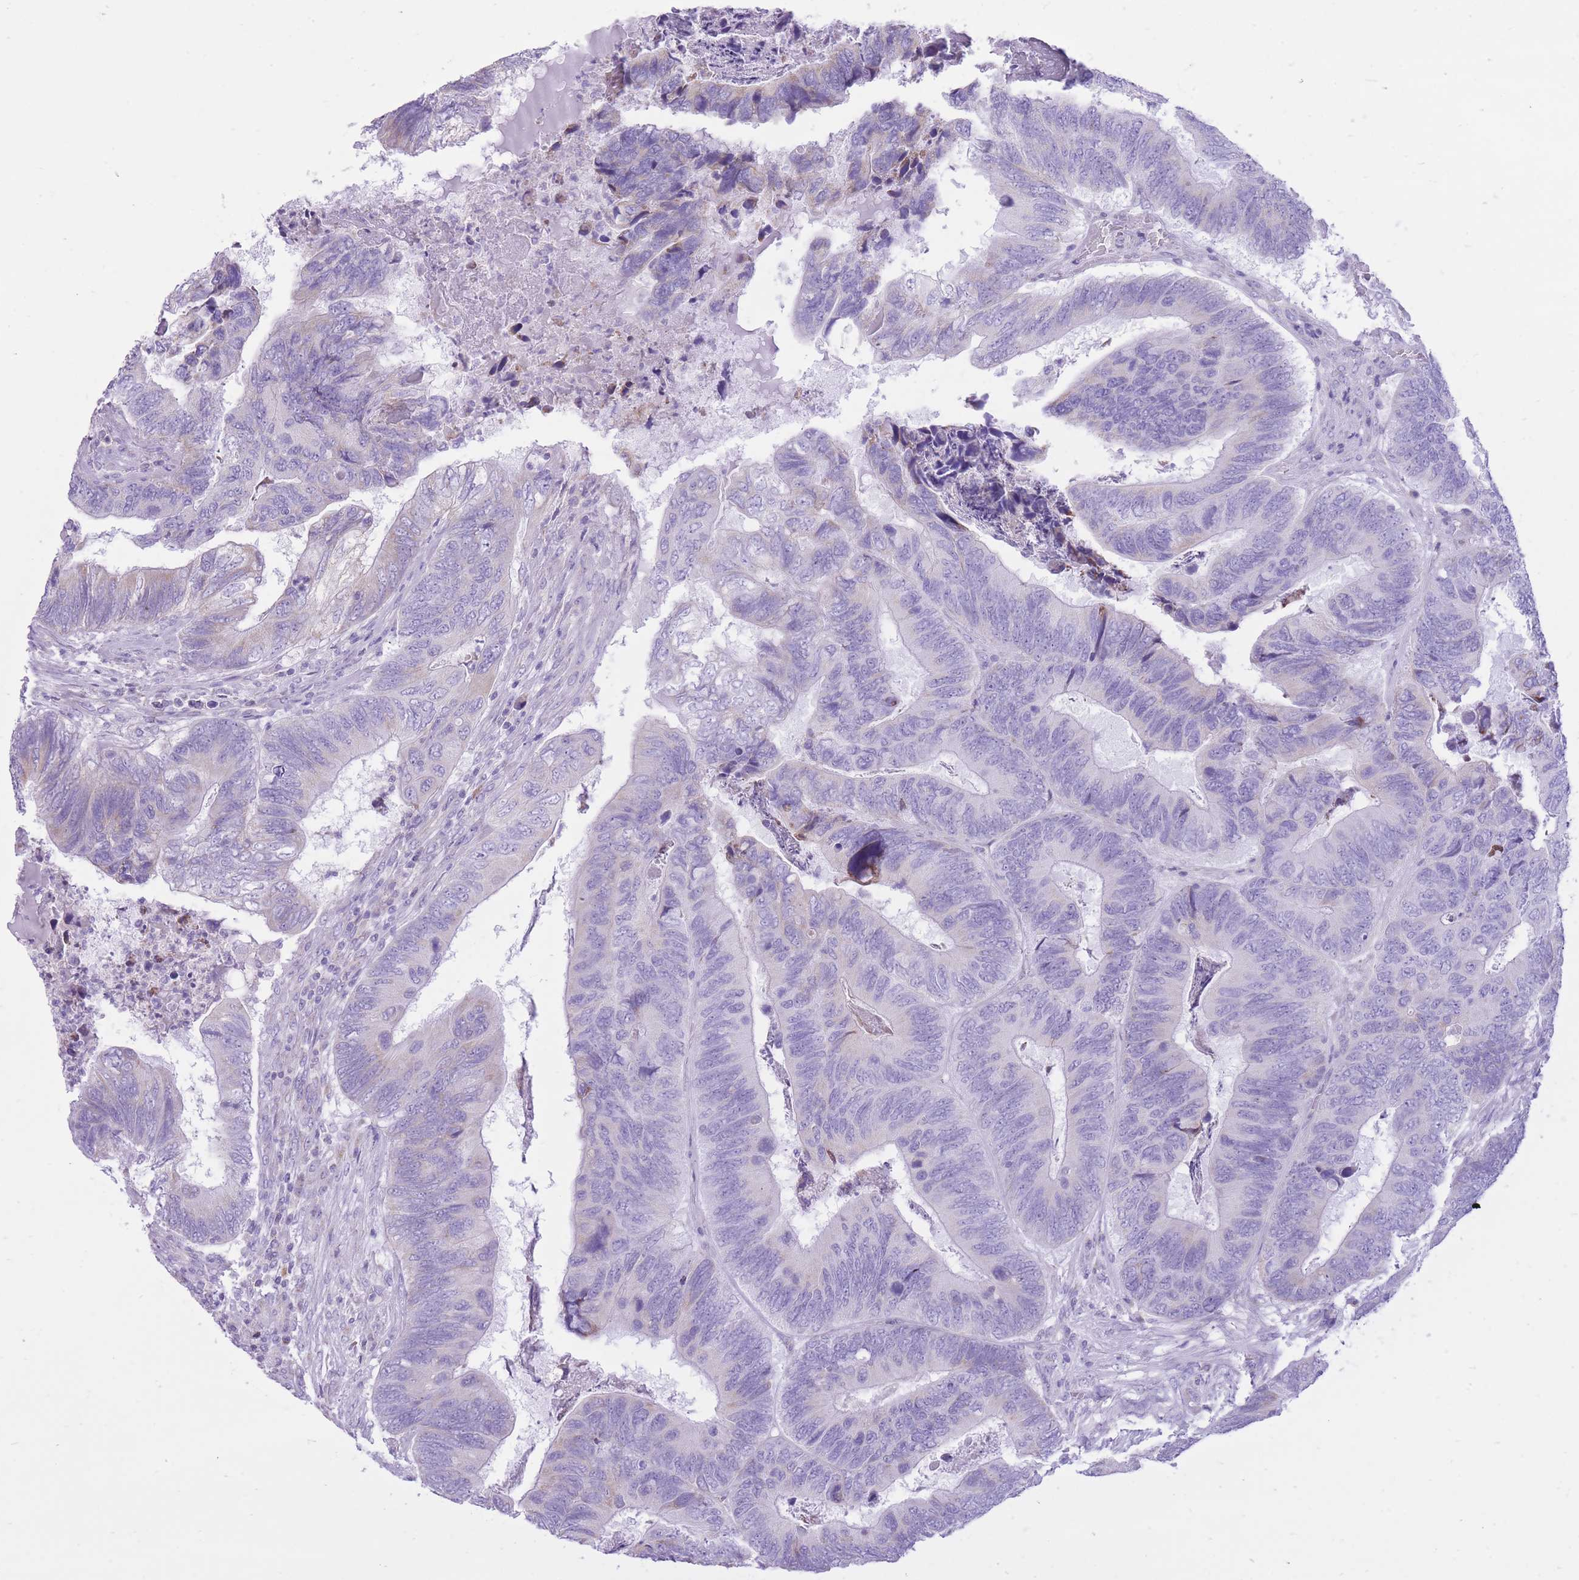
{"staining": {"intensity": "negative", "quantity": "none", "location": "none"}, "tissue": "colorectal cancer", "cell_type": "Tumor cells", "image_type": "cancer", "snomed": [{"axis": "morphology", "description": "Adenocarcinoma, NOS"}, {"axis": "topography", "description": "Colon"}], "caption": "A photomicrograph of human colorectal cancer (adenocarcinoma) is negative for staining in tumor cells.", "gene": "SLC4A4", "patient": {"sex": "female", "age": 67}}